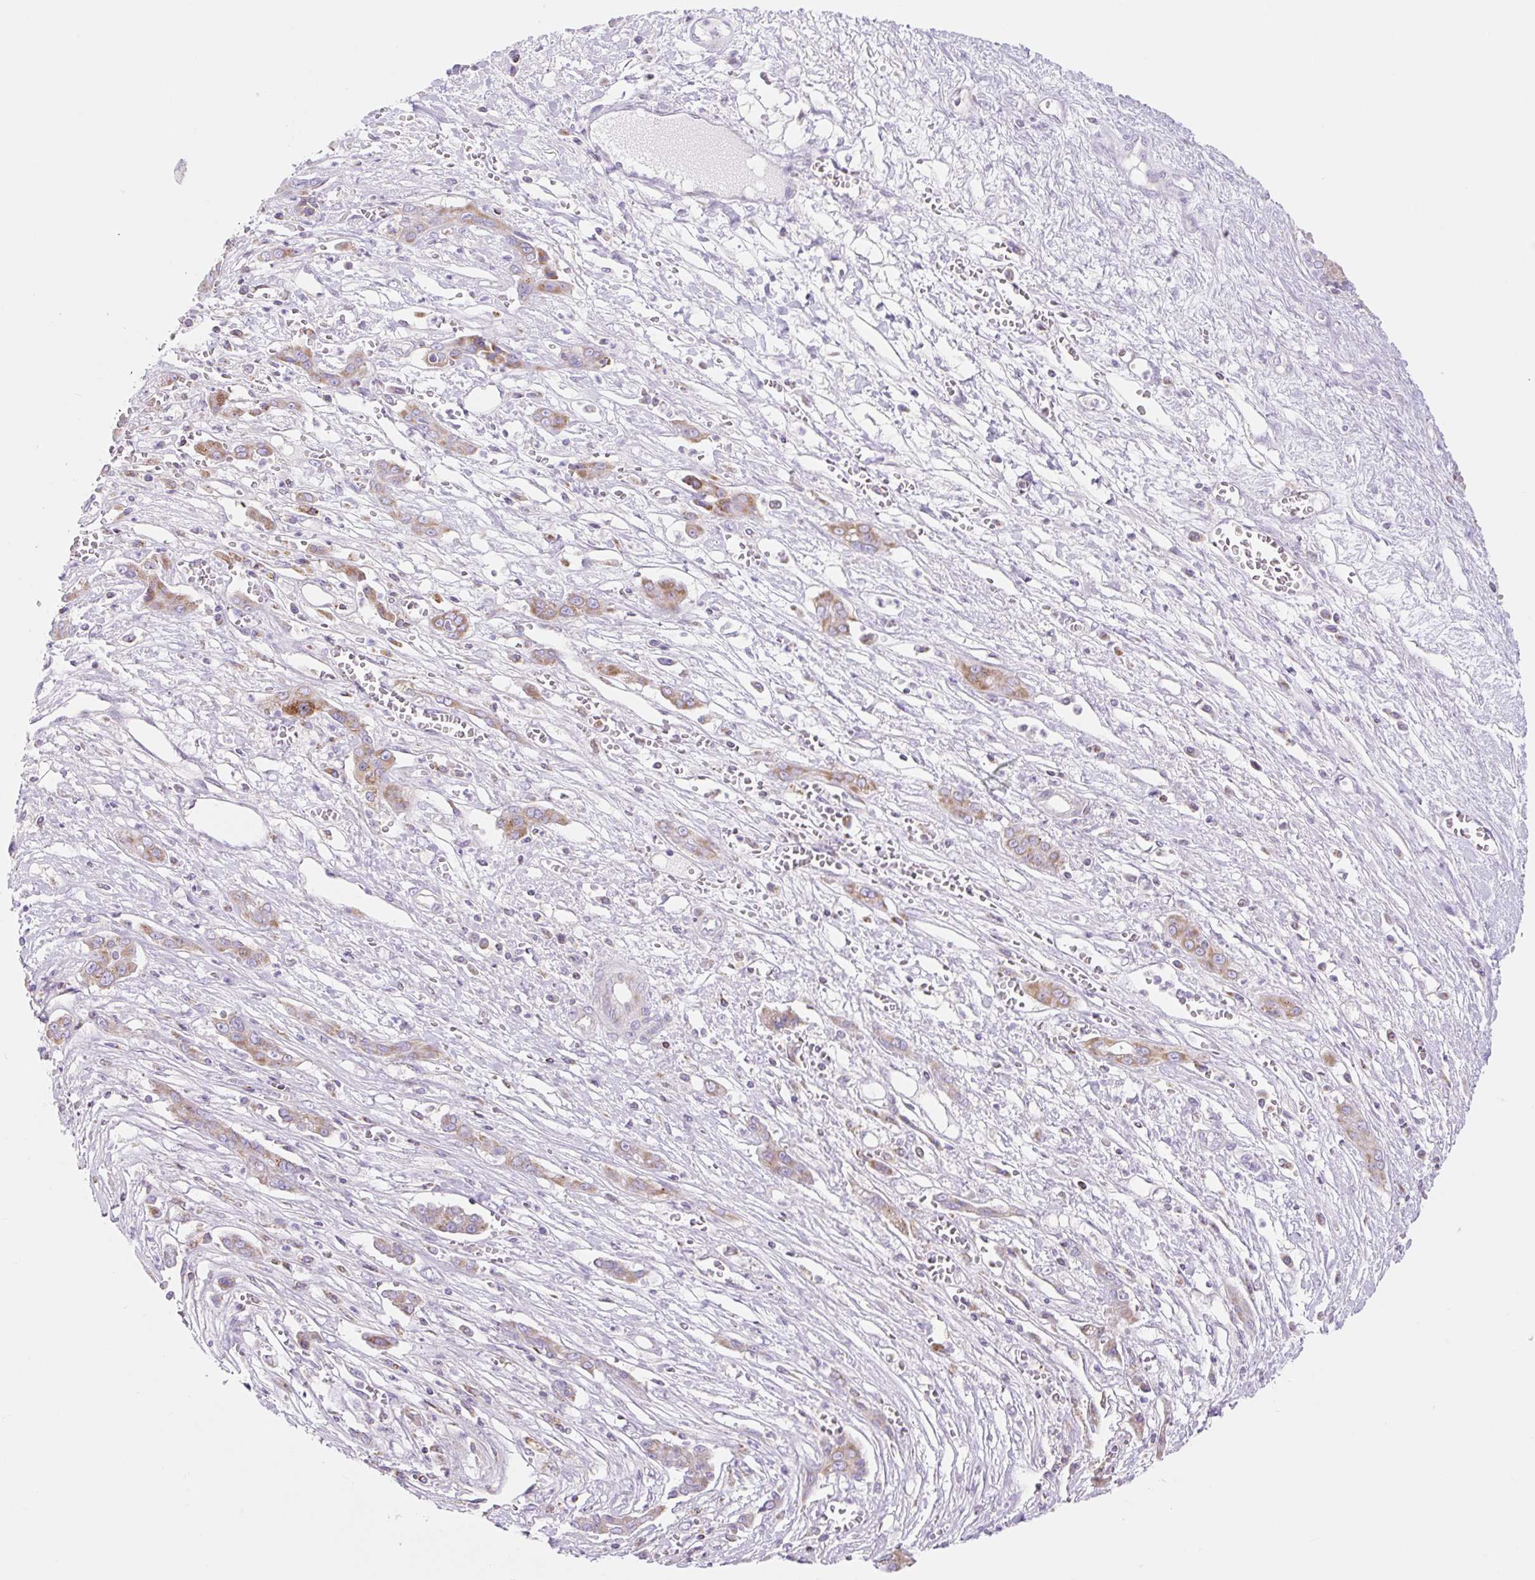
{"staining": {"intensity": "moderate", "quantity": ">75%", "location": "cytoplasmic/membranous"}, "tissue": "liver cancer", "cell_type": "Tumor cells", "image_type": "cancer", "snomed": [{"axis": "morphology", "description": "Cholangiocarcinoma"}, {"axis": "topography", "description": "Liver"}], "caption": "Protein analysis of liver cholangiocarcinoma tissue demonstrates moderate cytoplasmic/membranous positivity in about >75% of tumor cells.", "gene": "FOCAD", "patient": {"sex": "male", "age": 67}}